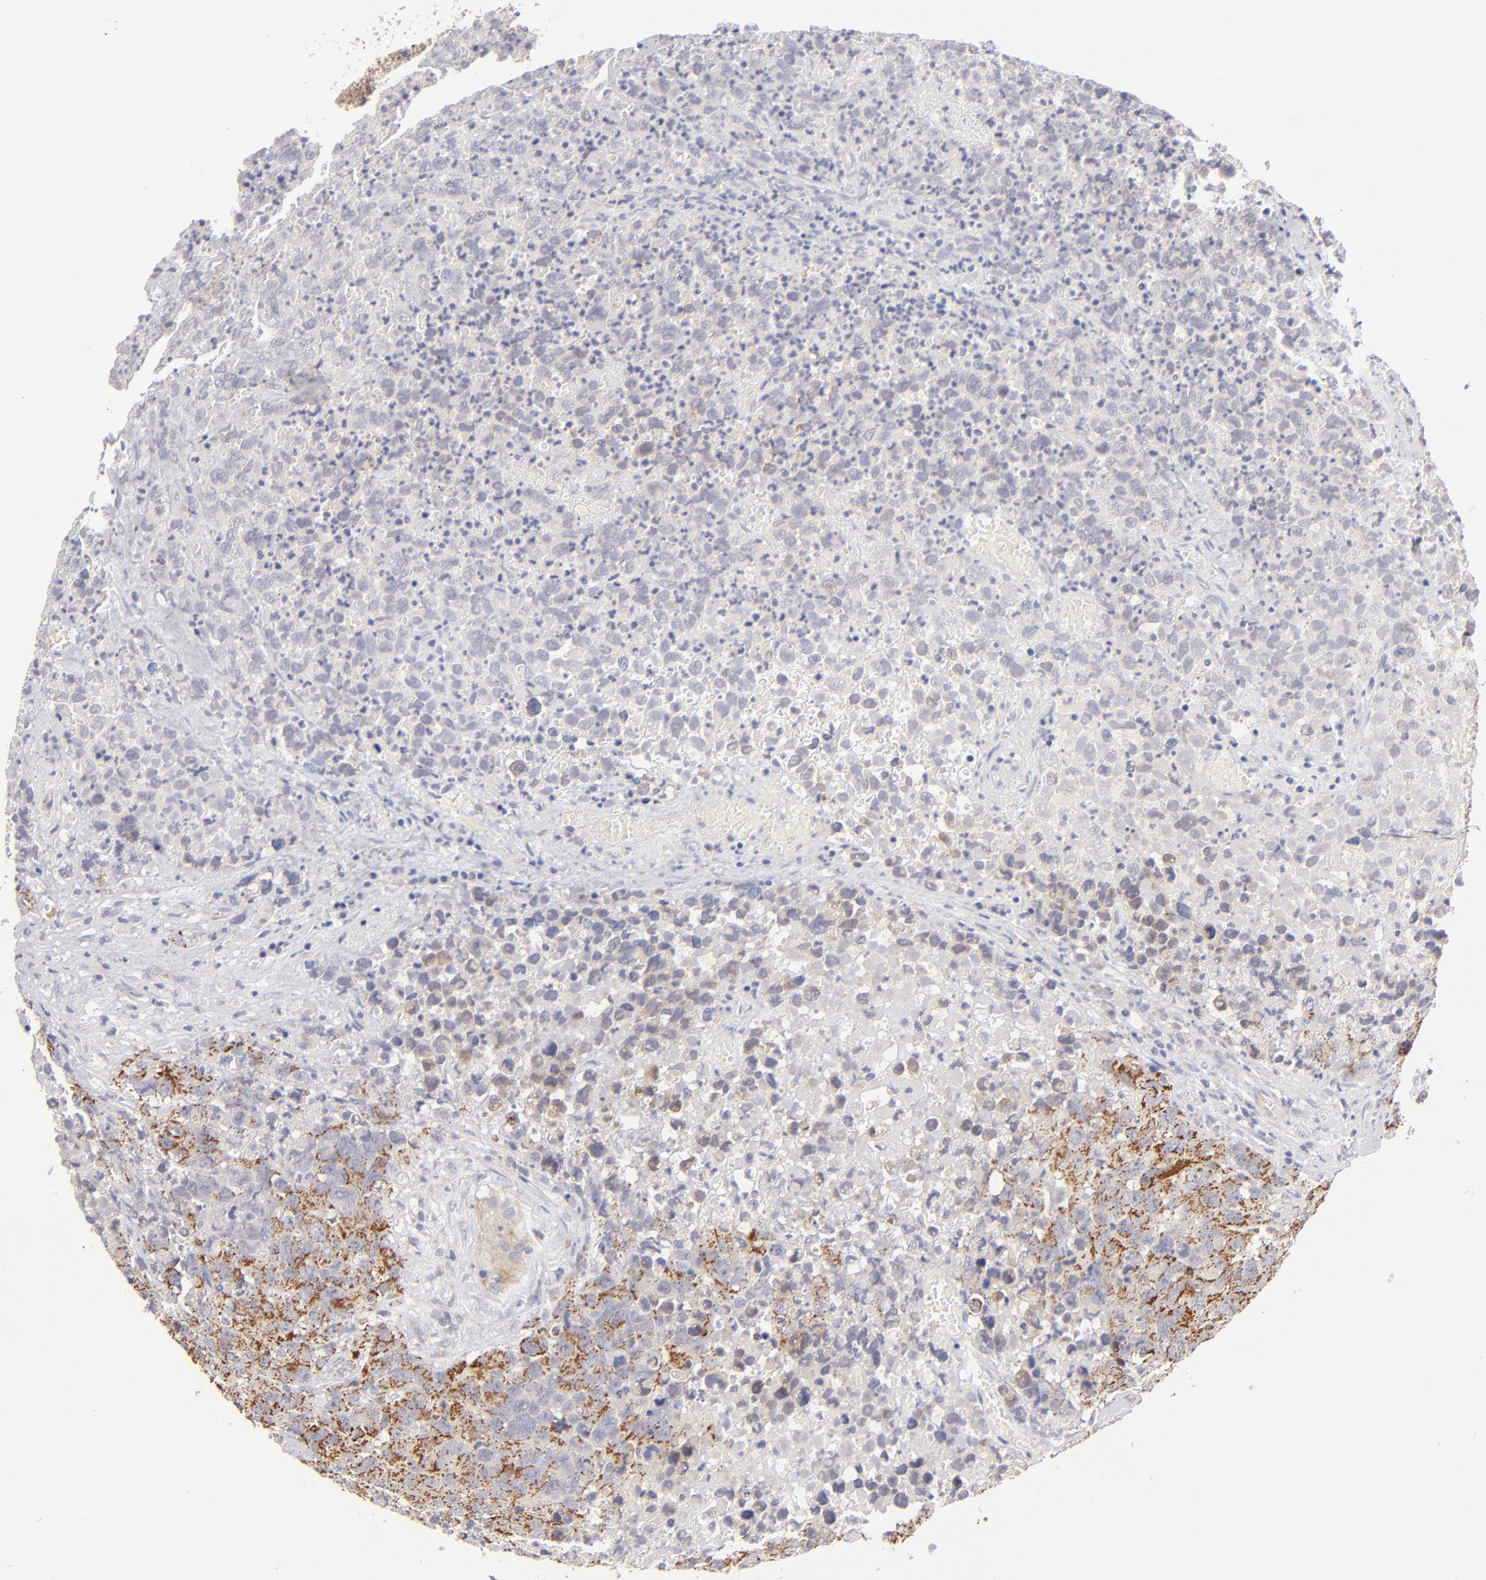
{"staining": {"intensity": "strong", "quantity": ">75%", "location": "cytoplasmic/membranous"}, "tissue": "testis cancer", "cell_type": "Tumor cells", "image_type": "cancer", "snomed": [{"axis": "morphology", "description": "Carcinoma, Embryonal, NOS"}, {"axis": "topography", "description": "Testis"}], "caption": "An image of human embryonal carcinoma (testis) stained for a protein demonstrates strong cytoplasmic/membranous brown staining in tumor cells.", "gene": "HCCS", "patient": {"sex": "male", "age": 31}}